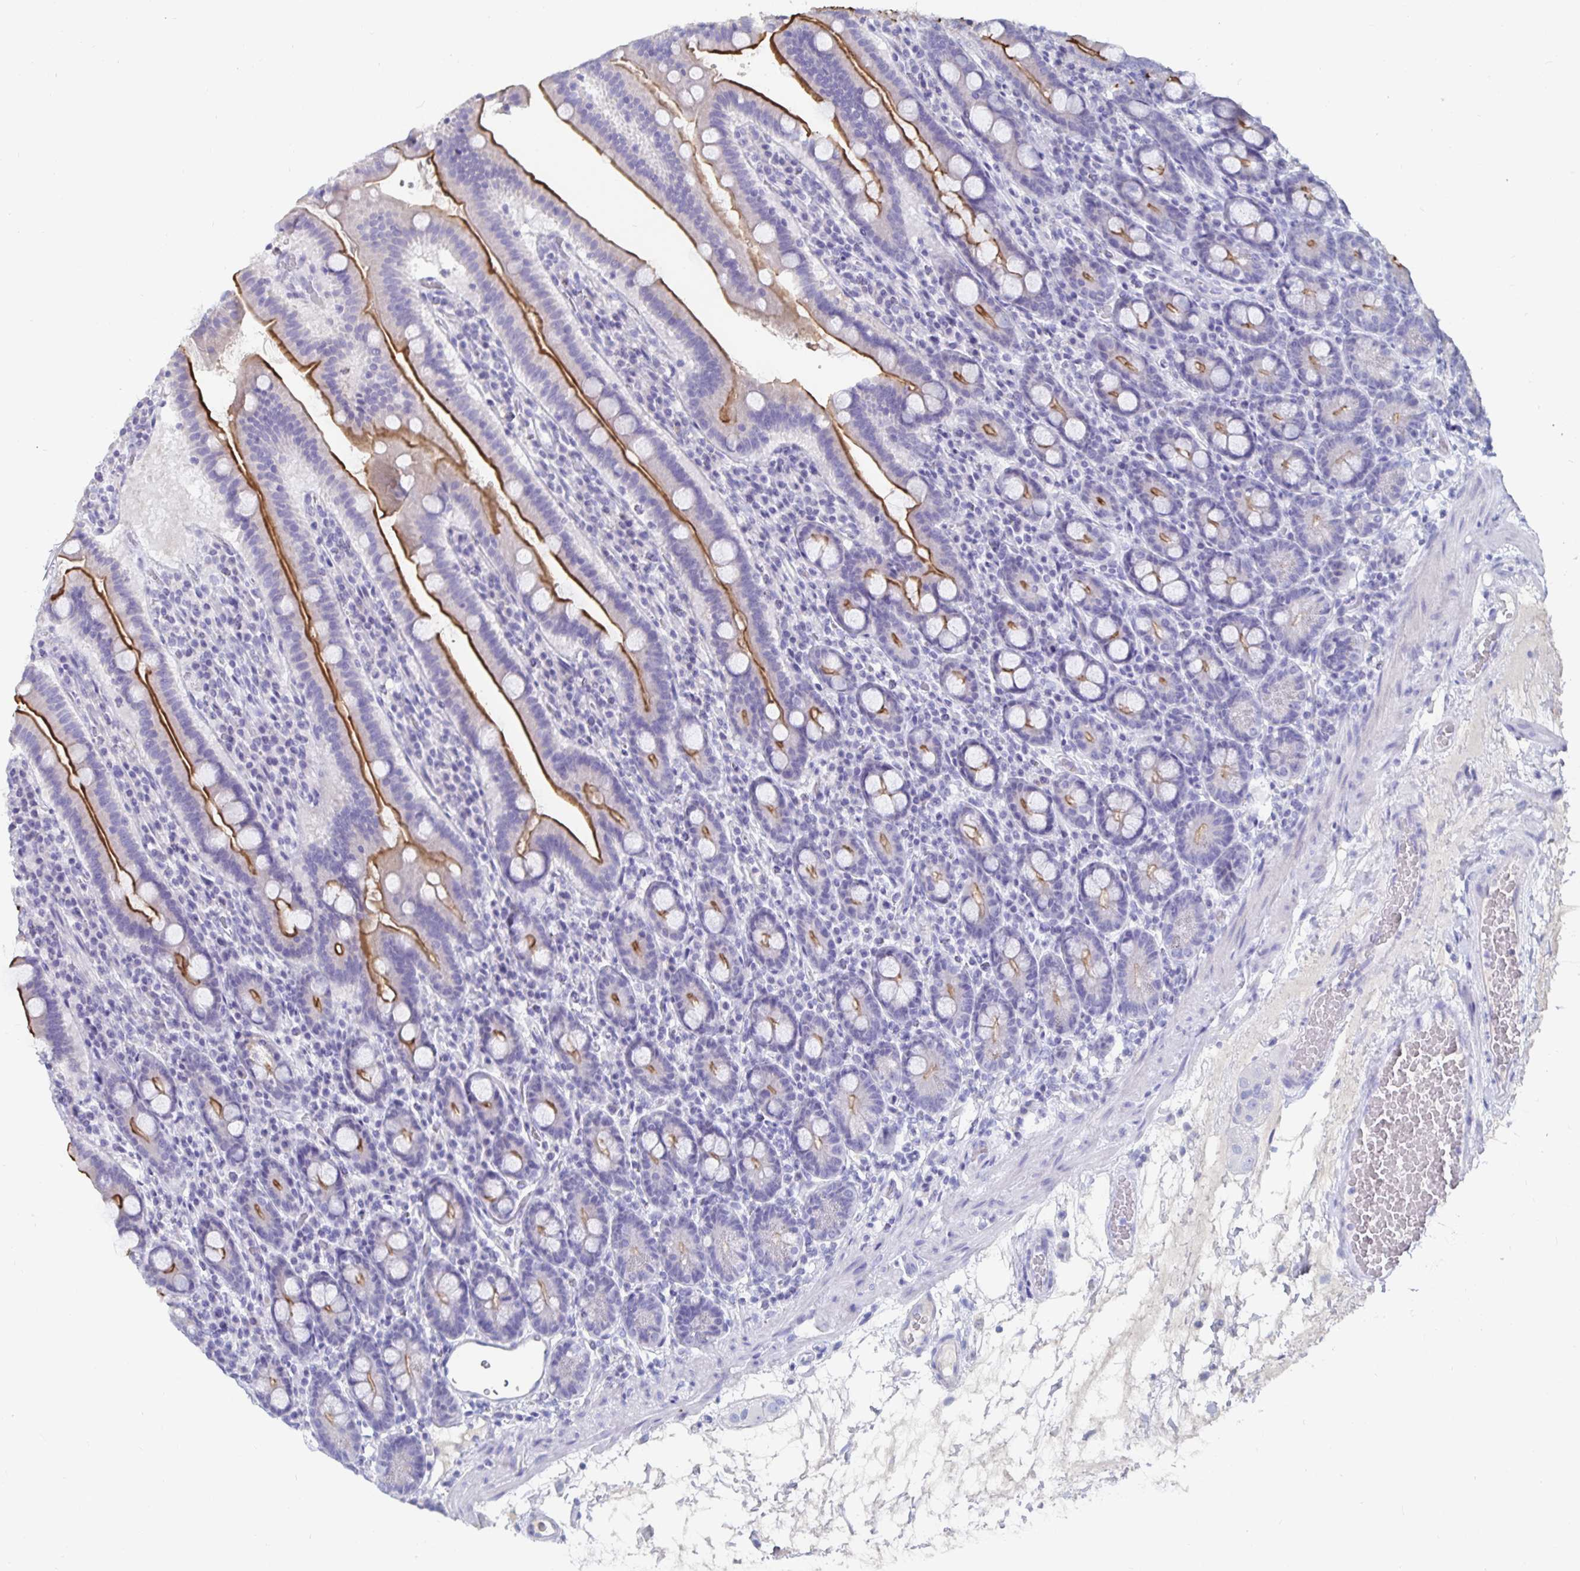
{"staining": {"intensity": "moderate", "quantity": "25%-75%", "location": "cytoplasmic/membranous"}, "tissue": "small intestine", "cell_type": "Glandular cells", "image_type": "normal", "snomed": [{"axis": "morphology", "description": "Normal tissue, NOS"}, {"axis": "topography", "description": "Small intestine"}], "caption": "Glandular cells reveal medium levels of moderate cytoplasmic/membranous positivity in about 25%-75% of cells in unremarkable human small intestine.", "gene": "CFAP69", "patient": {"sex": "male", "age": 26}}